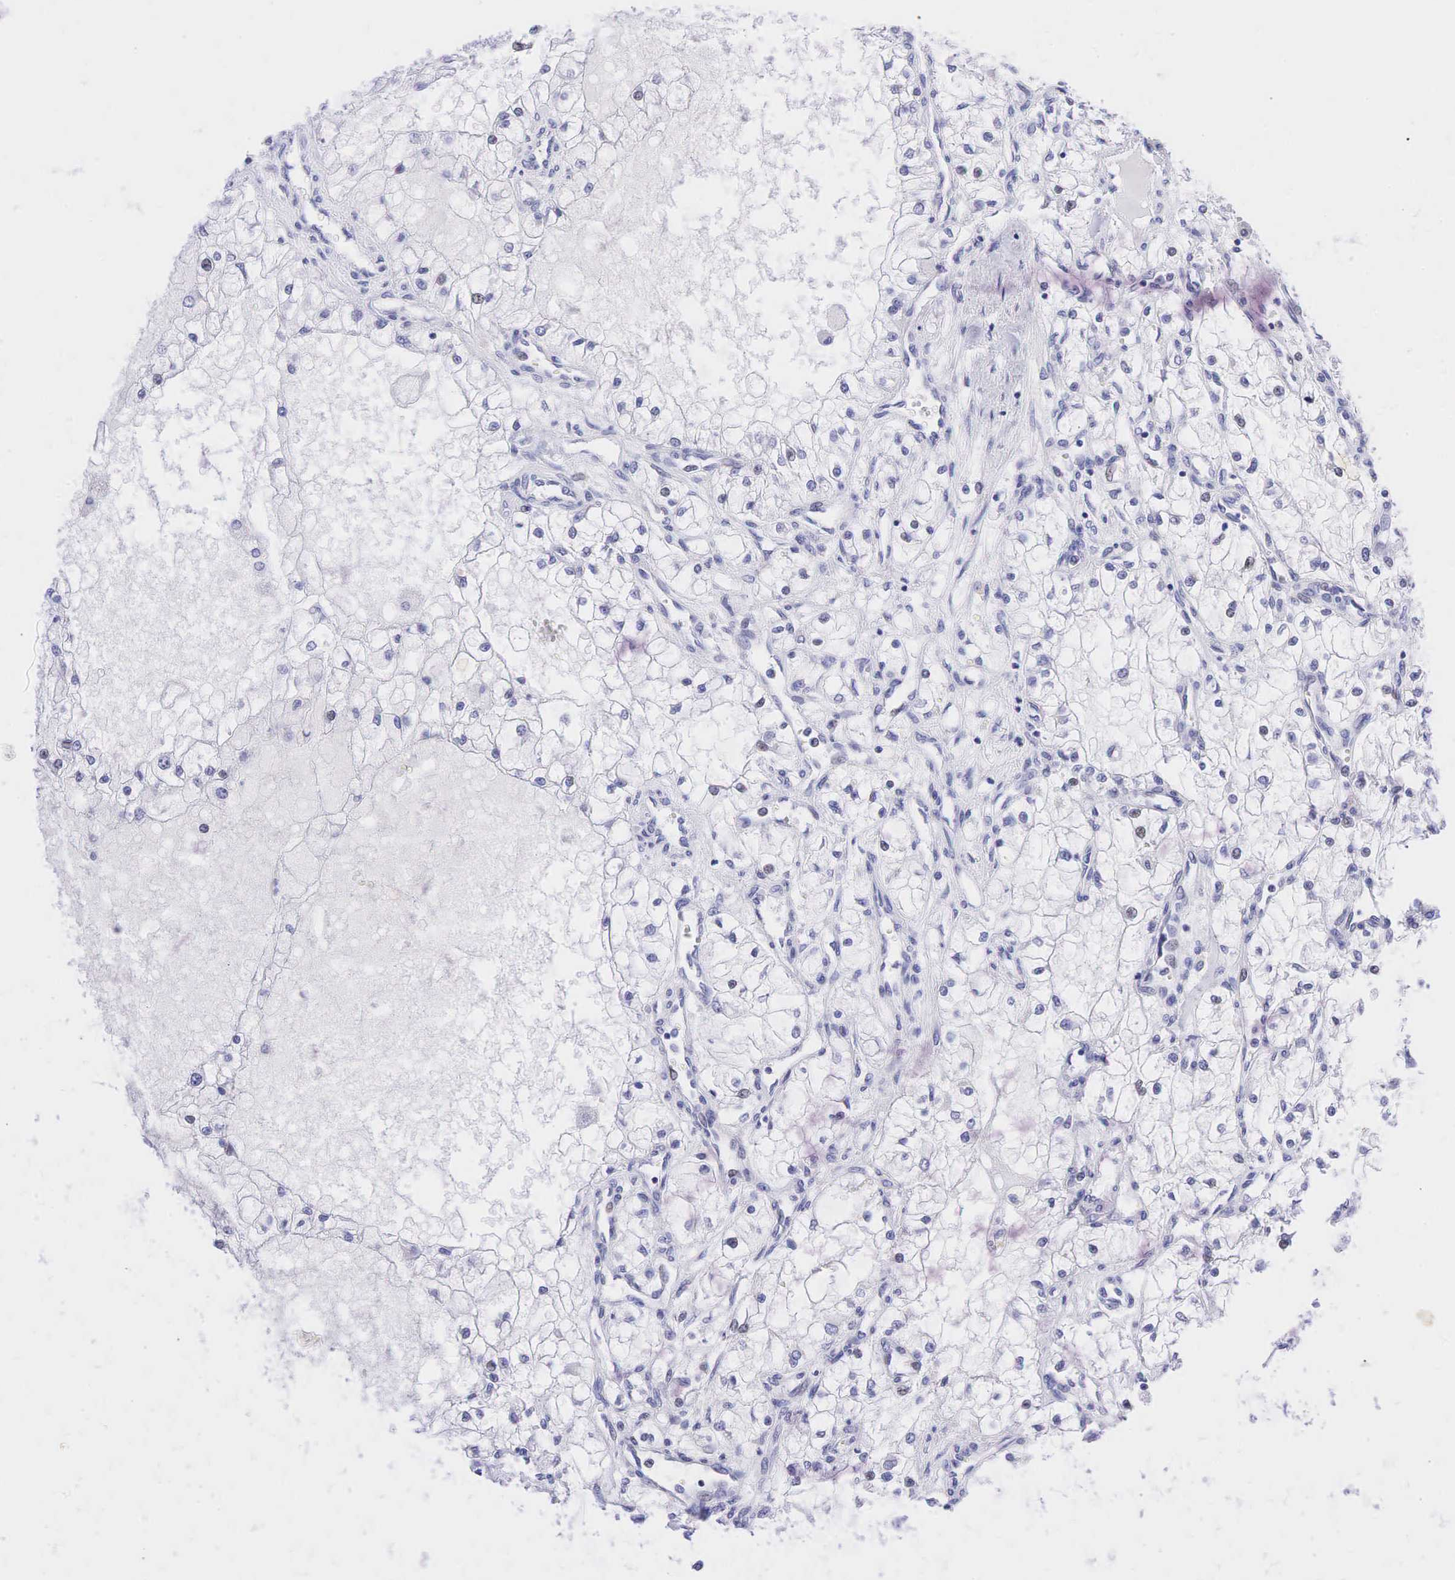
{"staining": {"intensity": "negative", "quantity": "none", "location": "none"}, "tissue": "renal cancer", "cell_type": "Tumor cells", "image_type": "cancer", "snomed": [{"axis": "morphology", "description": "Adenocarcinoma, NOS"}, {"axis": "topography", "description": "Kidney"}], "caption": "High magnification brightfield microscopy of adenocarcinoma (renal) stained with DAB (brown) and counterstained with hematoxylin (blue): tumor cells show no significant positivity.", "gene": "AR", "patient": {"sex": "male", "age": 61}}